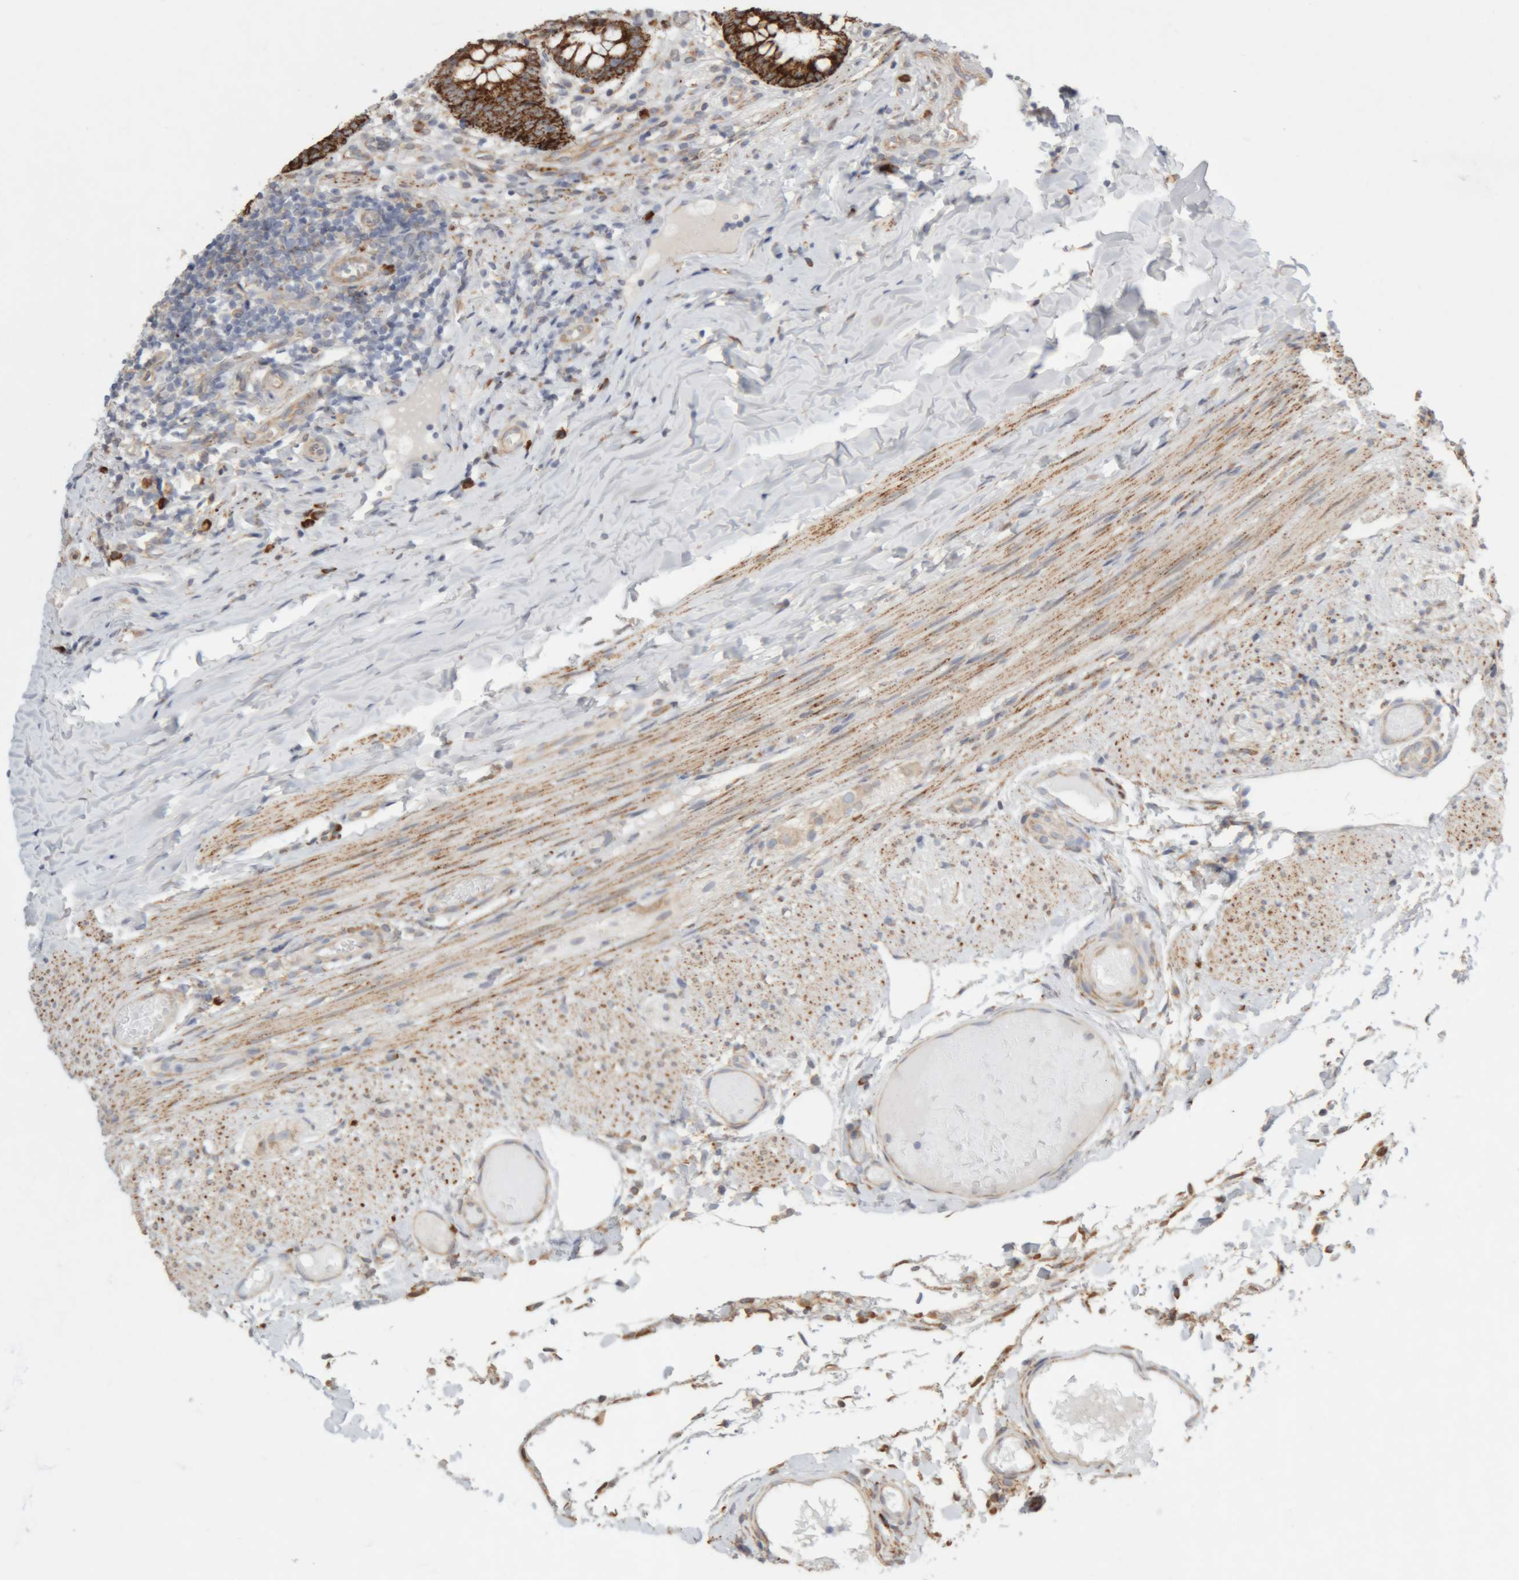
{"staining": {"intensity": "strong", "quantity": ">75%", "location": "cytoplasmic/membranous"}, "tissue": "appendix", "cell_type": "Glandular cells", "image_type": "normal", "snomed": [{"axis": "morphology", "description": "Normal tissue, NOS"}, {"axis": "topography", "description": "Appendix"}], "caption": "Protein expression analysis of unremarkable appendix displays strong cytoplasmic/membranous positivity in about >75% of glandular cells.", "gene": "RPN2", "patient": {"sex": "male", "age": 8}}